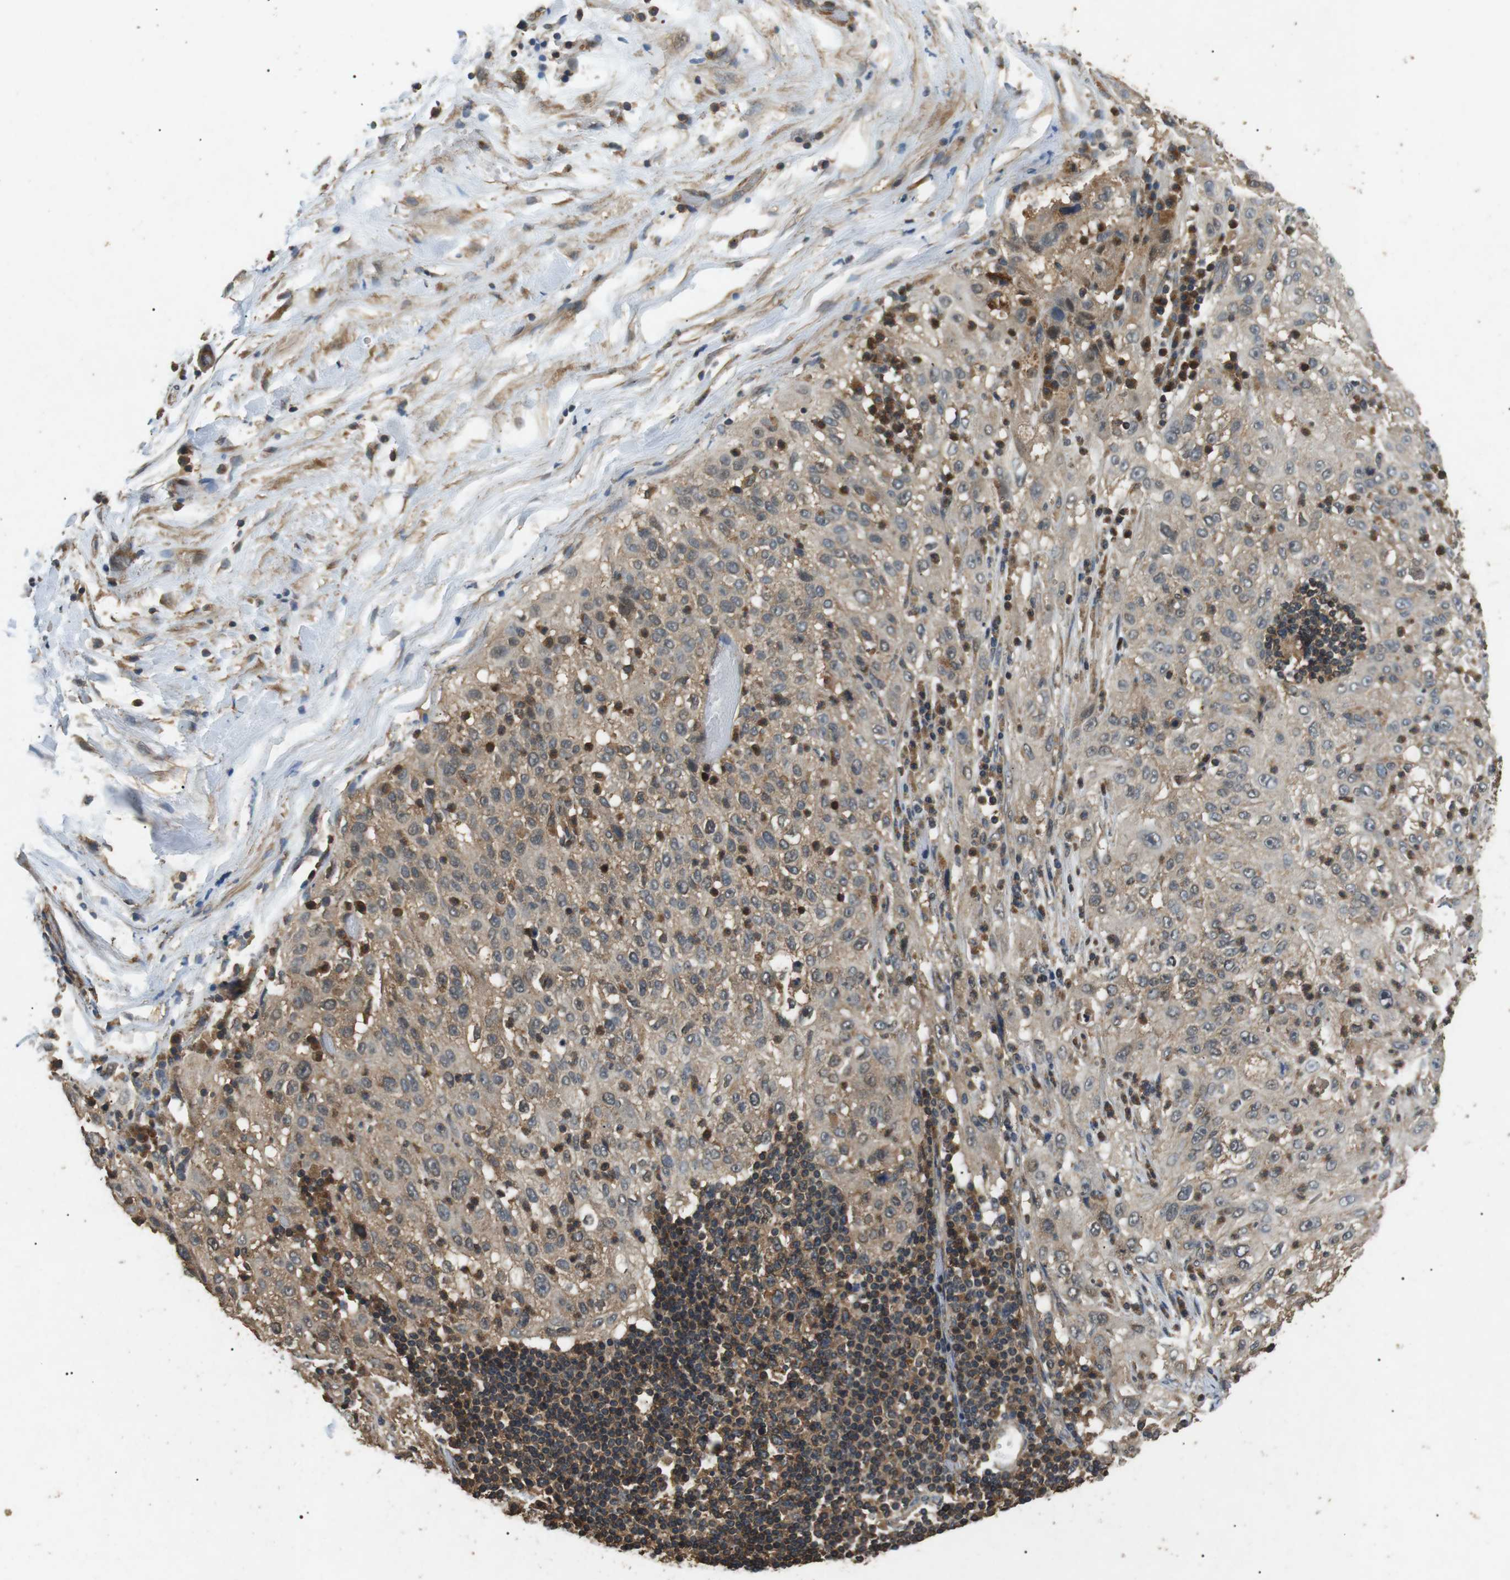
{"staining": {"intensity": "weak", "quantity": ">75%", "location": "cytoplasmic/membranous"}, "tissue": "lung cancer", "cell_type": "Tumor cells", "image_type": "cancer", "snomed": [{"axis": "morphology", "description": "Inflammation, NOS"}, {"axis": "morphology", "description": "Squamous cell carcinoma, NOS"}, {"axis": "topography", "description": "Lymph node"}, {"axis": "topography", "description": "Soft tissue"}, {"axis": "topography", "description": "Lung"}], "caption": "The immunohistochemical stain highlights weak cytoplasmic/membranous staining in tumor cells of lung cancer (squamous cell carcinoma) tissue.", "gene": "TBC1D15", "patient": {"sex": "male", "age": 66}}